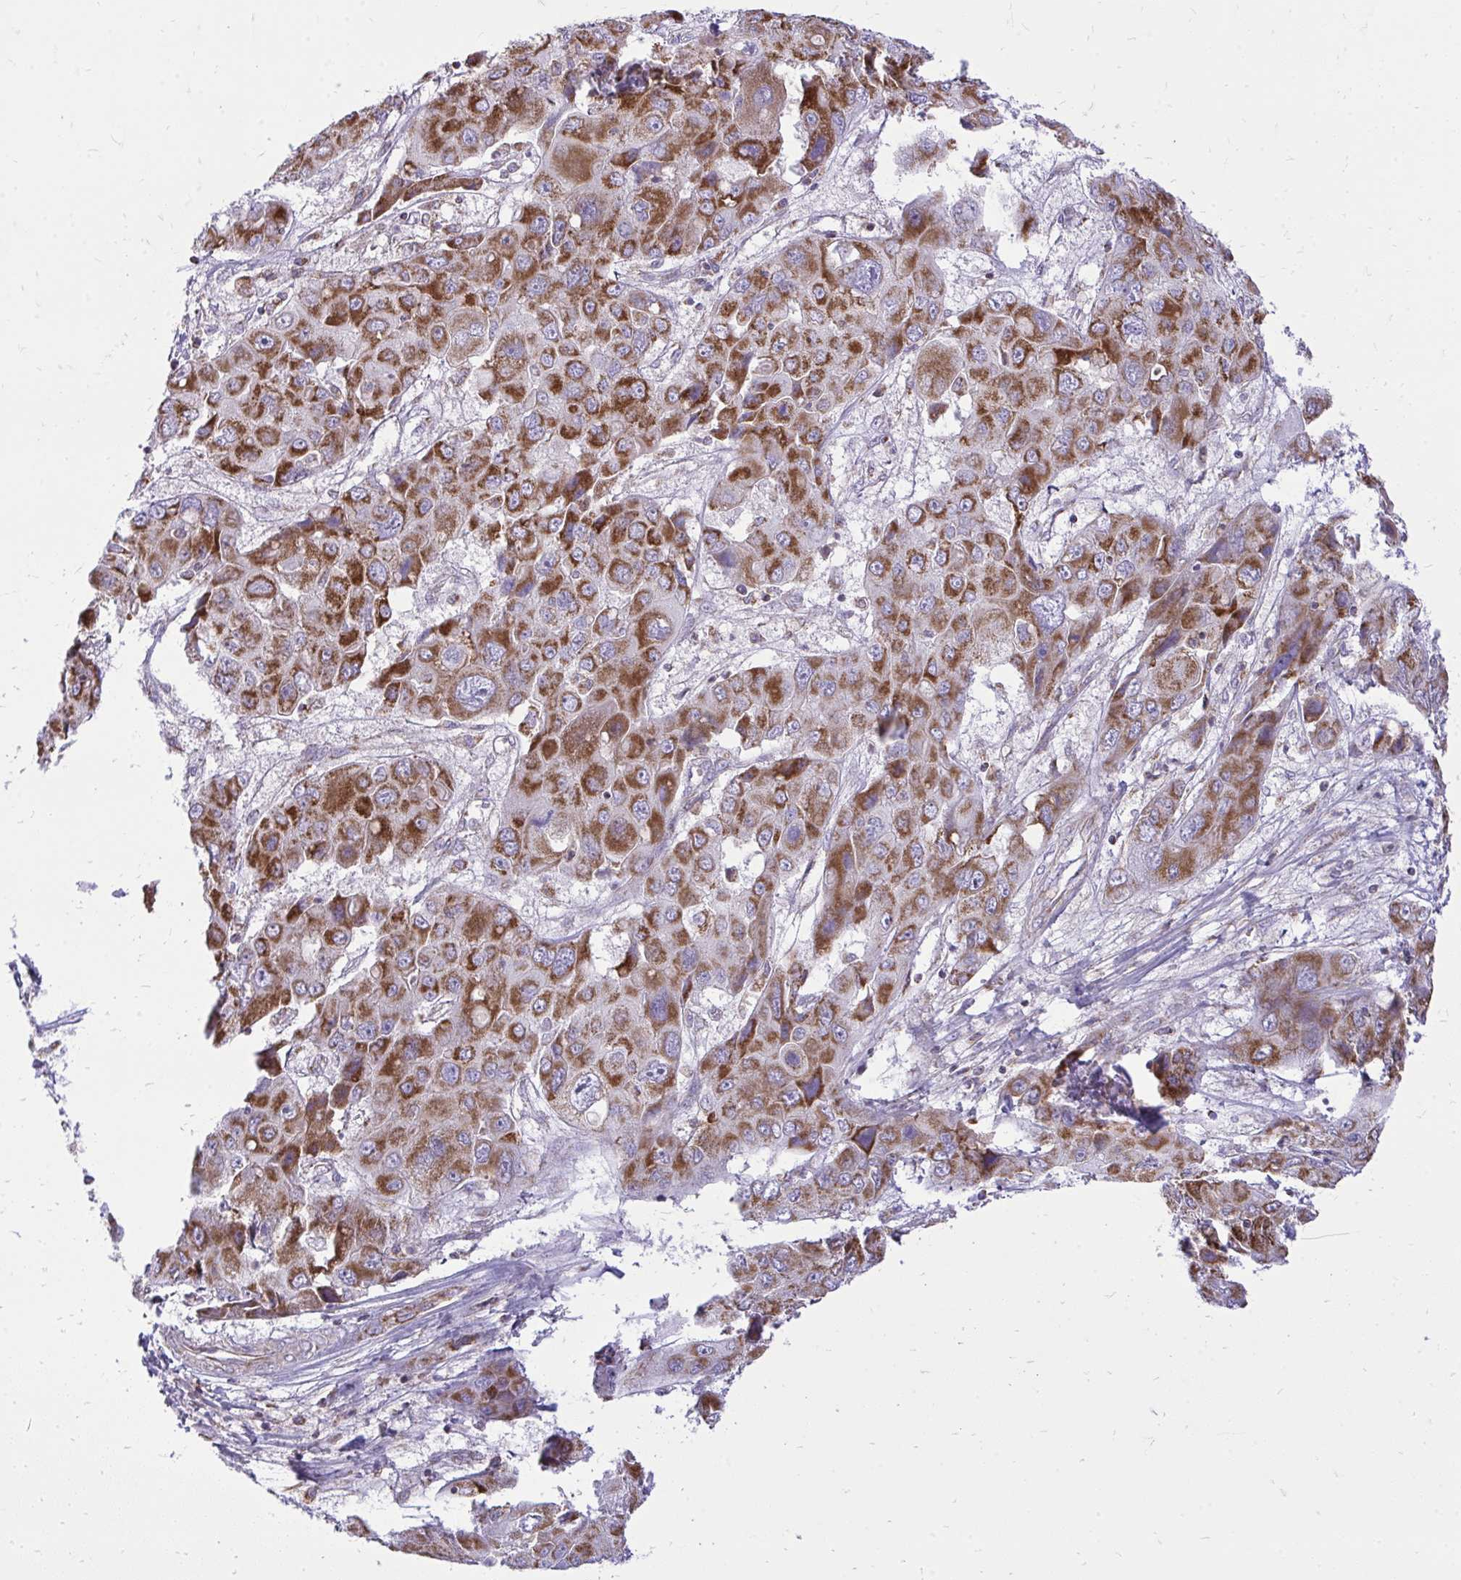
{"staining": {"intensity": "strong", "quantity": ">75%", "location": "cytoplasmic/membranous"}, "tissue": "liver cancer", "cell_type": "Tumor cells", "image_type": "cancer", "snomed": [{"axis": "morphology", "description": "Cholangiocarcinoma"}, {"axis": "topography", "description": "Liver"}], "caption": "Immunohistochemistry (IHC) histopathology image of human liver cholangiocarcinoma stained for a protein (brown), which displays high levels of strong cytoplasmic/membranous staining in approximately >75% of tumor cells.", "gene": "SPTBN2", "patient": {"sex": "male", "age": 67}}